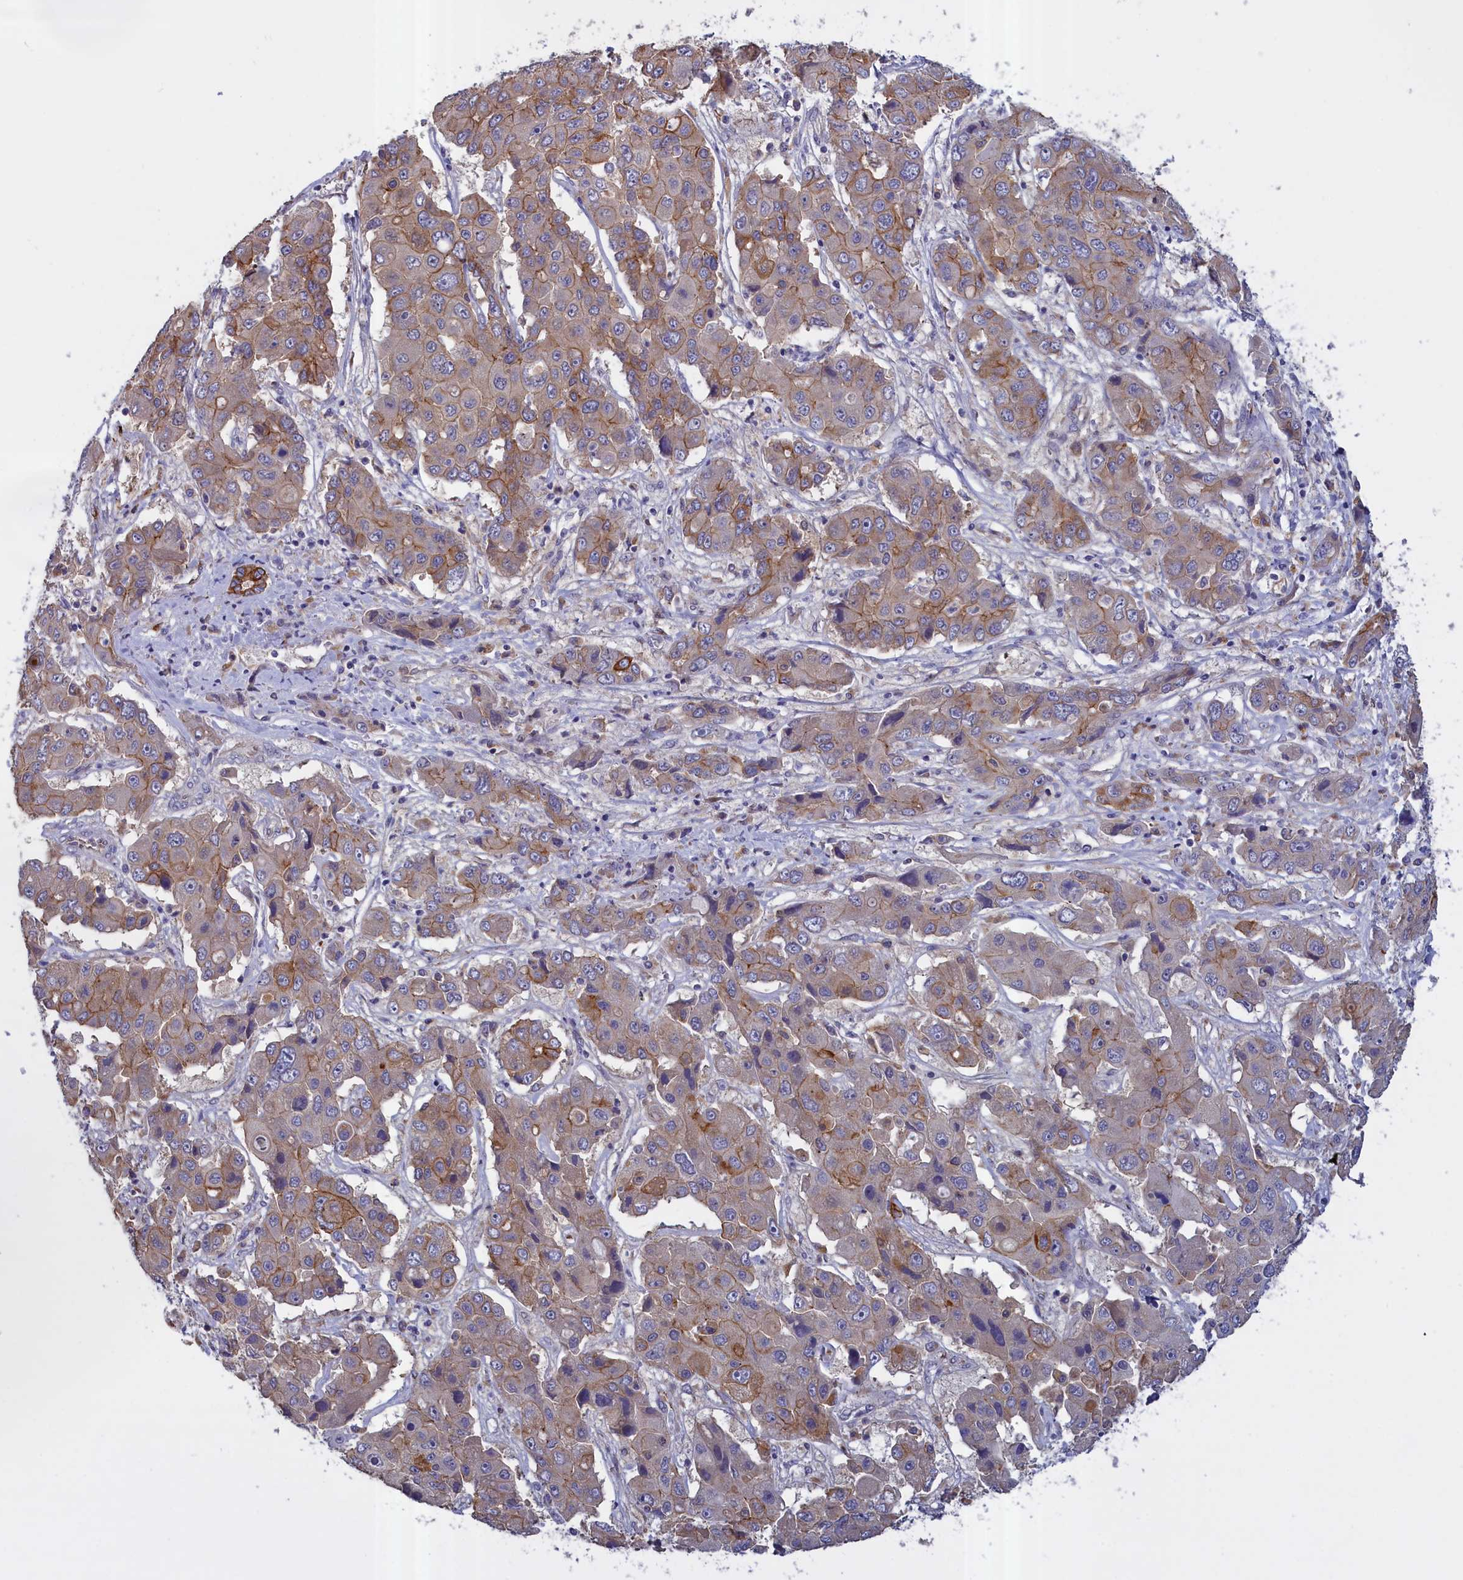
{"staining": {"intensity": "weak", "quantity": "<25%", "location": "cytoplasmic/membranous"}, "tissue": "liver cancer", "cell_type": "Tumor cells", "image_type": "cancer", "snomed": [{"axis": "morphology", "description": "Cholangiocarcinoma"}, {"axis": "topography", "description": "Liver"}], "caption": "High magnification brightfield microscopy of cholangiocarcinoma (liver) stained with DAB (brown) and counterstained with hematoxylin (blue): tumor cells show no significant staining.", "gene": "COL19A1", "patient": {"sex": "male", "age": 67}}